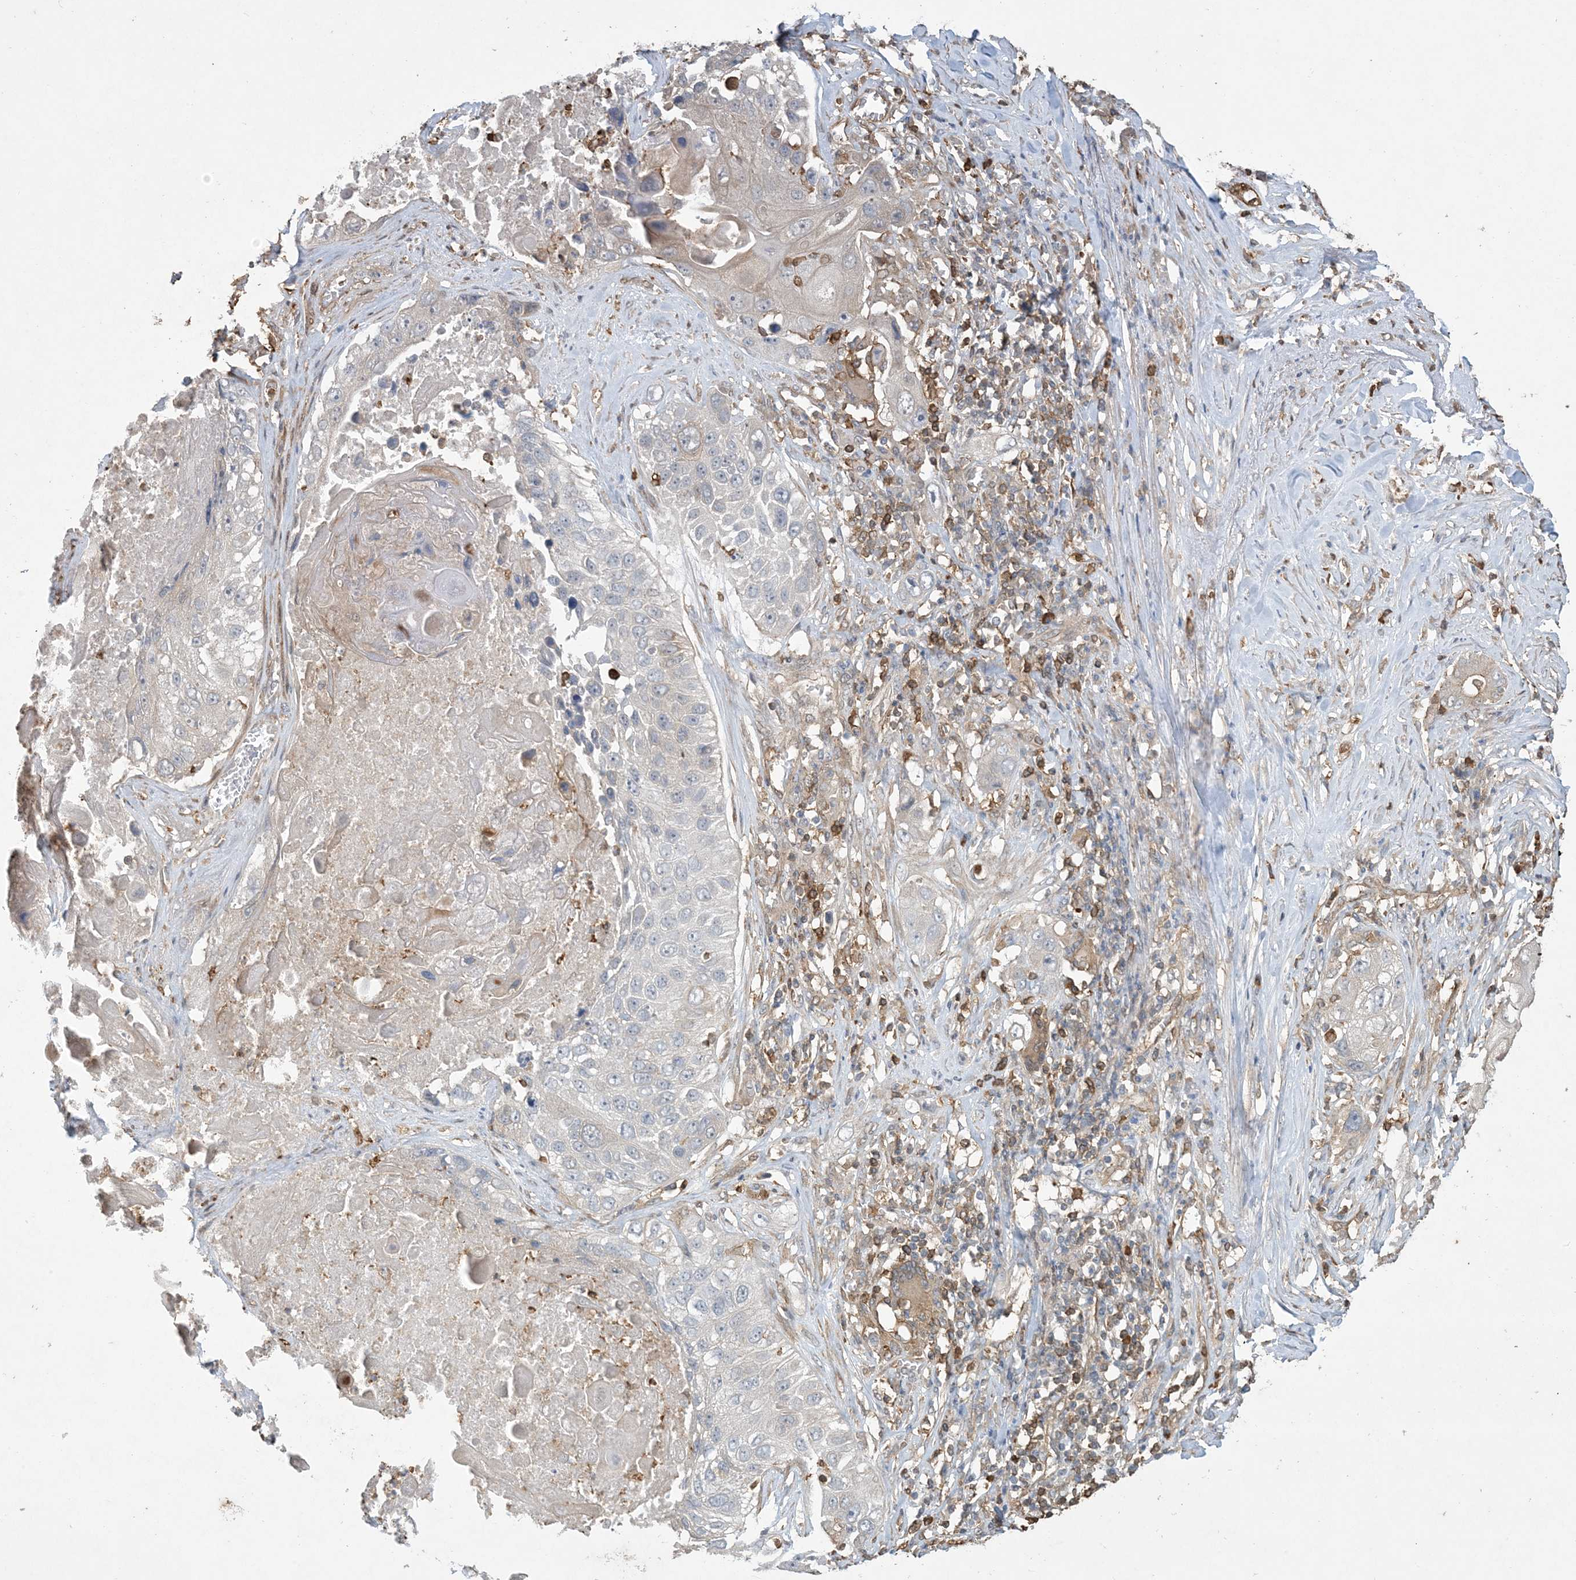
{"staining": {"intensity": "negative", "quantity": "none", "location": "none"}, "tissue": "lung cancer", "cell_type": "Tumor cells", "image_type": "cancer", "snomed": [{"axis": "morphology", "description": "Squamous cell carcinoma, NOS"}, {"axis": "topography", "description": "Lung"}], "caption": "DAB (3,3'-diaminobenzidine) immunohistochemical staining of human lung cancer (squamous cell carcinoma) shows no significant expression in tumor cells. (DAB (3,3'-diaminobenzidine) IHC with hematoxylin counter stain).", "gene": "TMSB4X", "patient": {"sex": "male", "age": 61}}